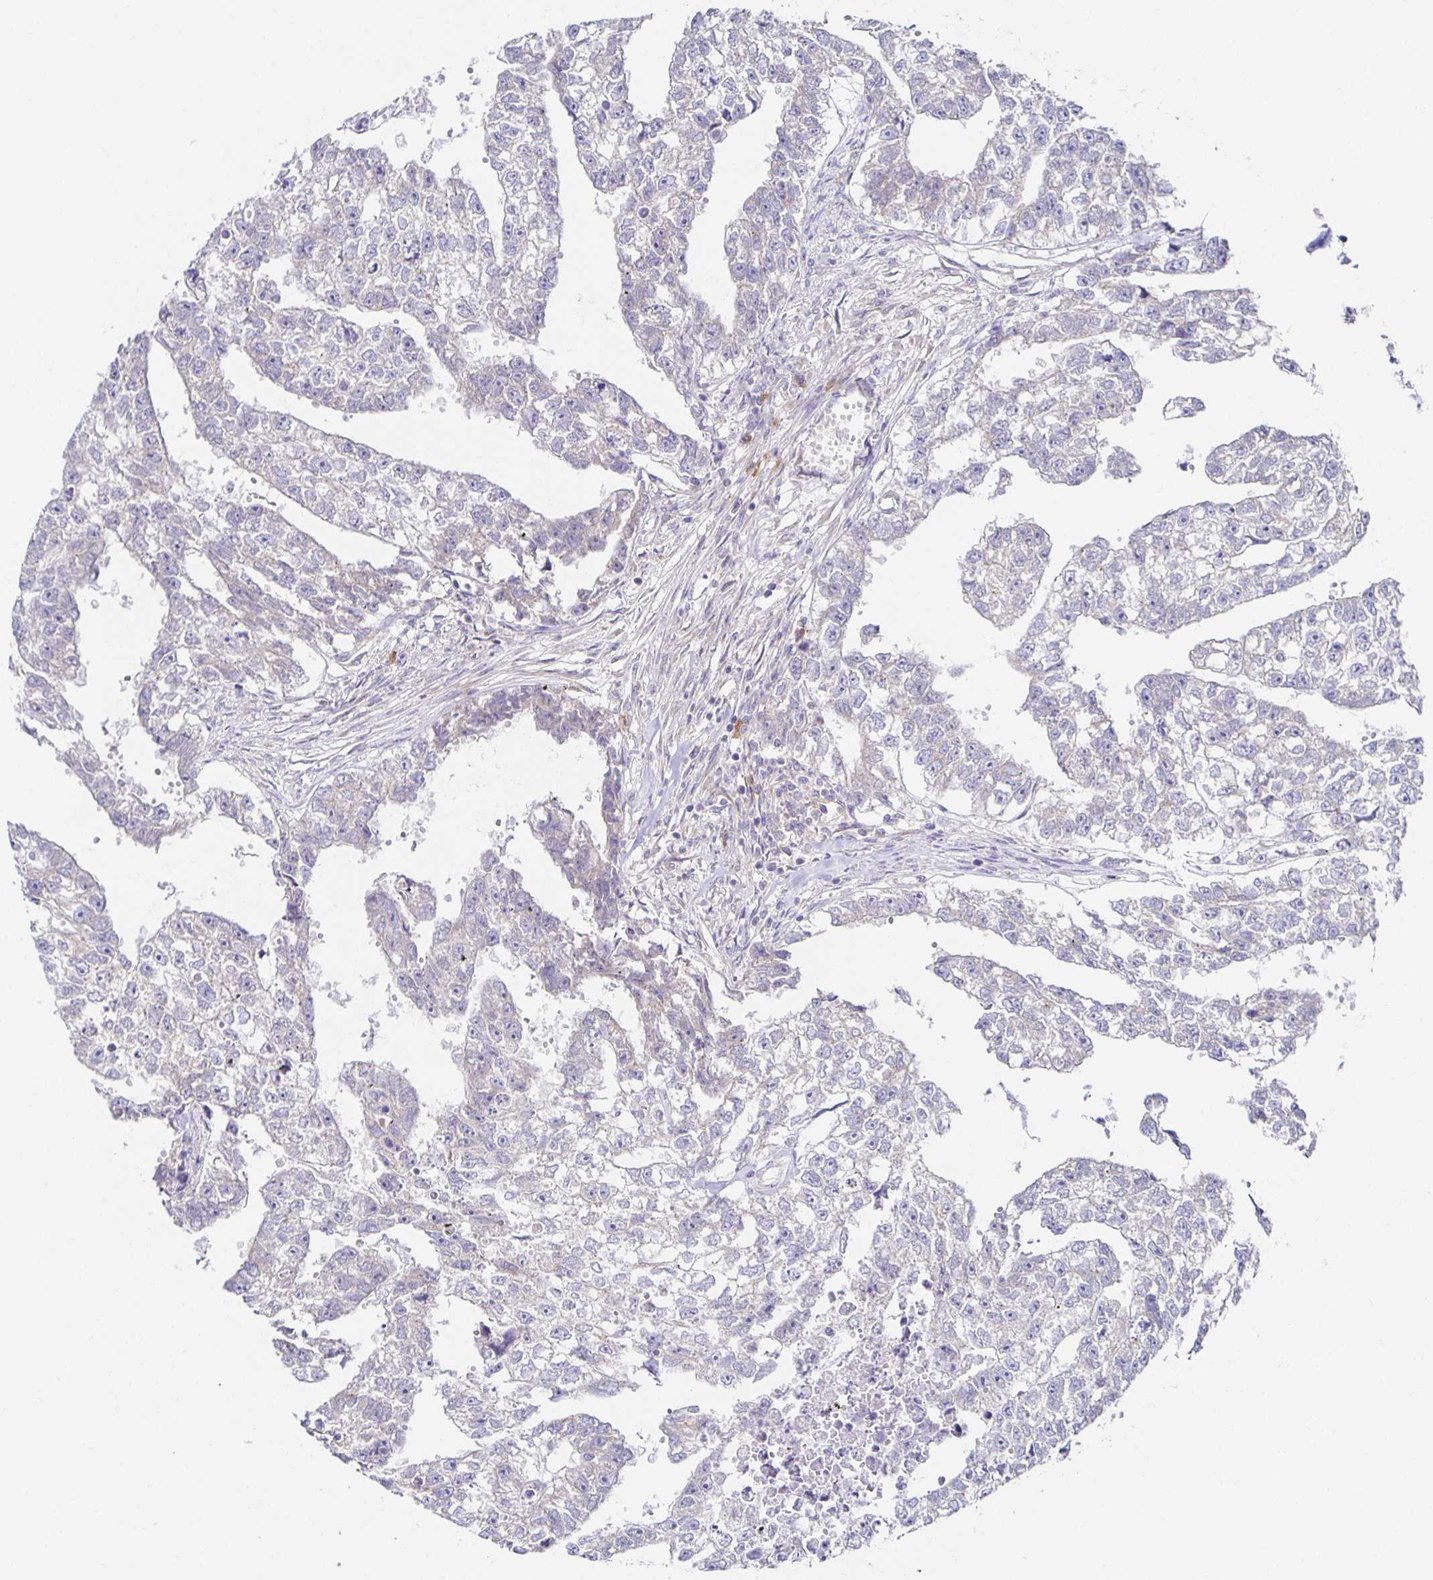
{"staining": {"intensity": "negative", "quantity": "none", "location": "none"}, "tissue": "testis cancer", "cell_type": "Tumor cells", "image_type": "cancer", "snomed": [{"axis": "morphology", "description": "Carcinoma, Embryonal, NOS"}, {"axis": "morphology", "description": "Teratoma, malignant, NOS"}, {"axis": "topography", "description": "Testis"}], "caption": "The immunohistochemistry histopathology image has no significant expression in tumor cells of embryonal carcinoma (testis) tissue.", "gene": "BAD", "patient": {"sex": "male", "age": 44}}